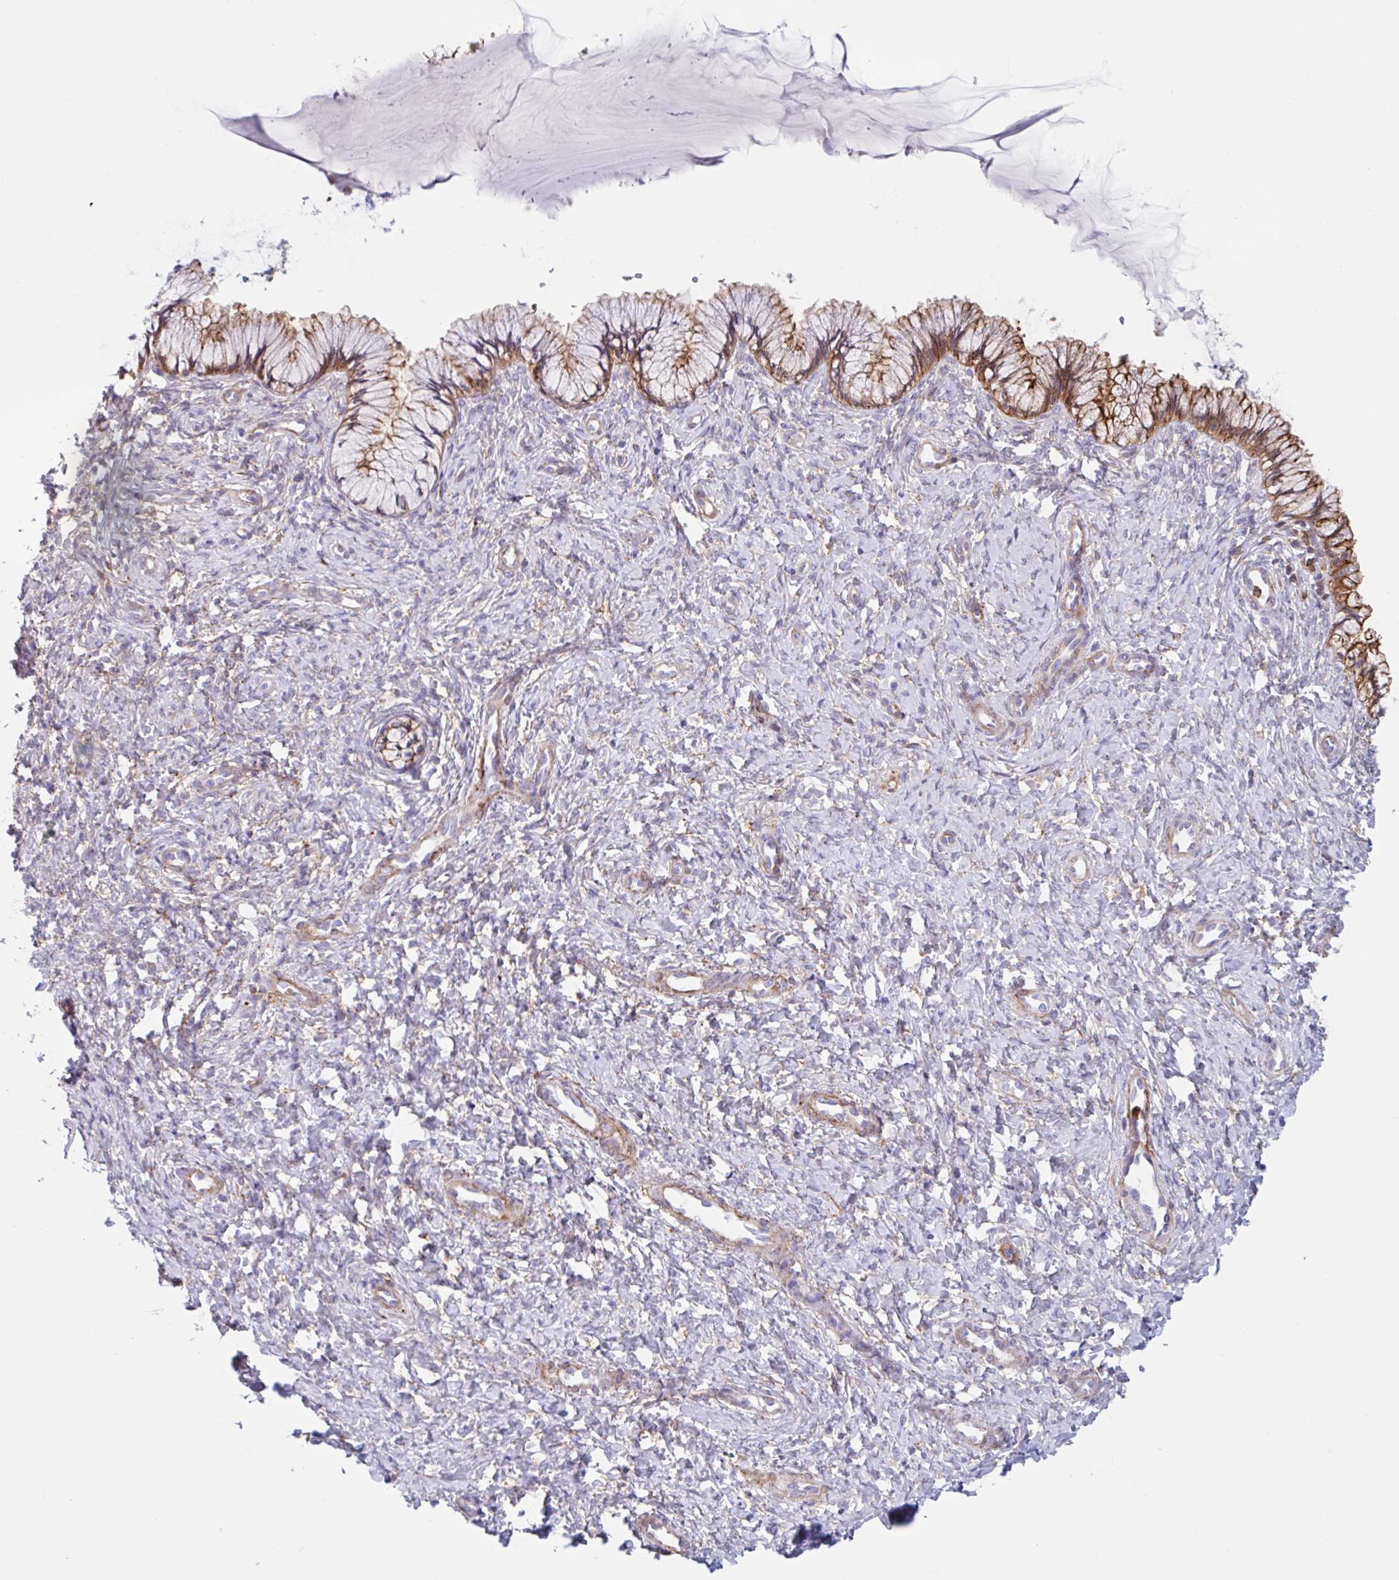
{"staining": {"intensity": "moderate", "quantity": ">75%", "location": "cytoplasmic/membranous"}, "tissue": "cervix", "cell_type": "Glandular cells", "image_type": "normal", "snomed": [{"axis": "morphology", "description": "Normal tissue, NOS"}, {"axis": "topography", "description": "Cervix"}], "caption": "Glandular cells reveal medium levels of moderate cytoplasmic/membranous positivity in approximately >75% of cells in unremarkable cervix.", "gene": "EFHD1", "patient": {"sex": "female", "age": 37}}